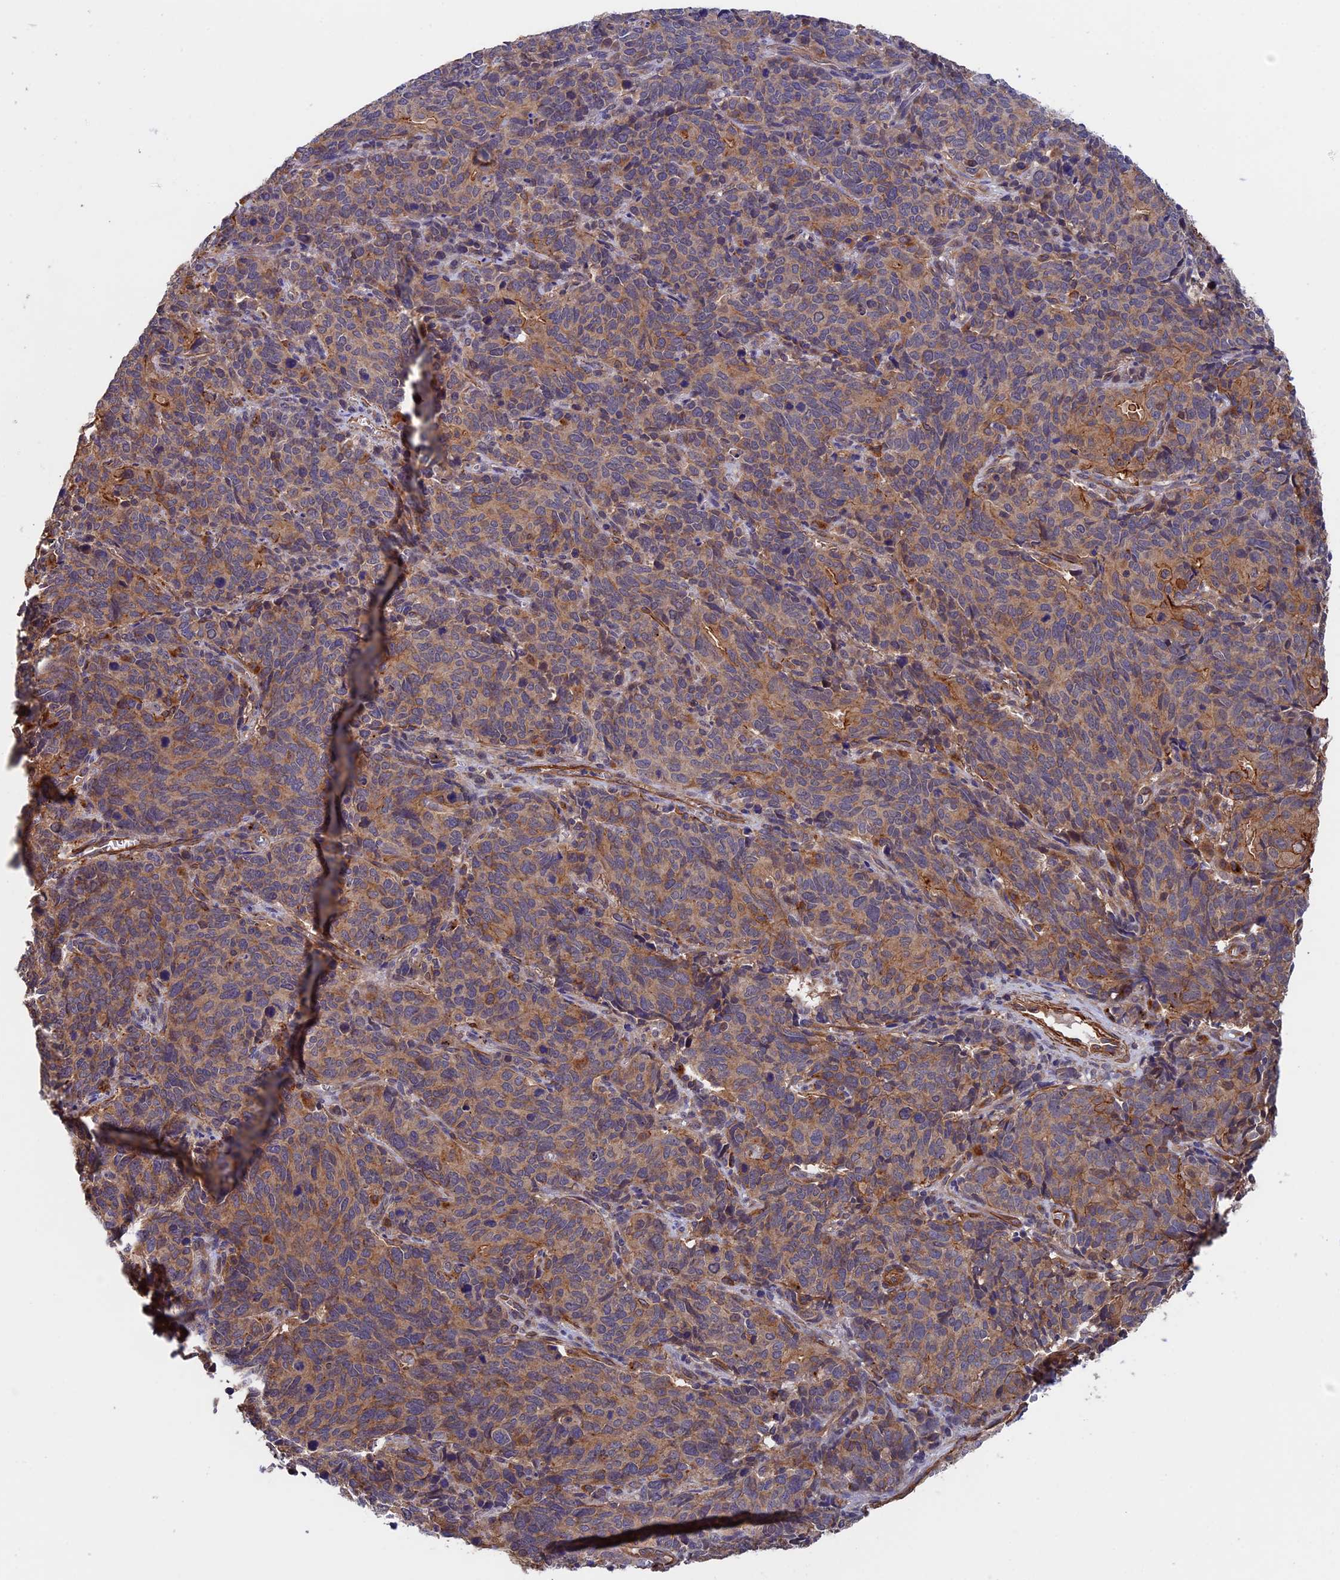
{"staining": {"intensity": "moderate", "quantity": "25%-75%", "location": "cytoplasmic/membranous"}, "tissue": "cervical cancer", "cell_type": "Tumor cells", "image_type": "cancer", "snomed": [{"axis": "morphology", "description": "Squamous cell carcinoma, NOS"}, {"axis": "topography", "description": "Cervix"}], "caption": "DAB (3,3'-diaminobenzidine) immunohistochemical staining of cervical cancer shows moderate cytoplasmic/membranous protein staining in approximately 25%-75% of tumor cells.", "gene": "SLC9A5", "patient": {"sex": "female", "age": 60}}